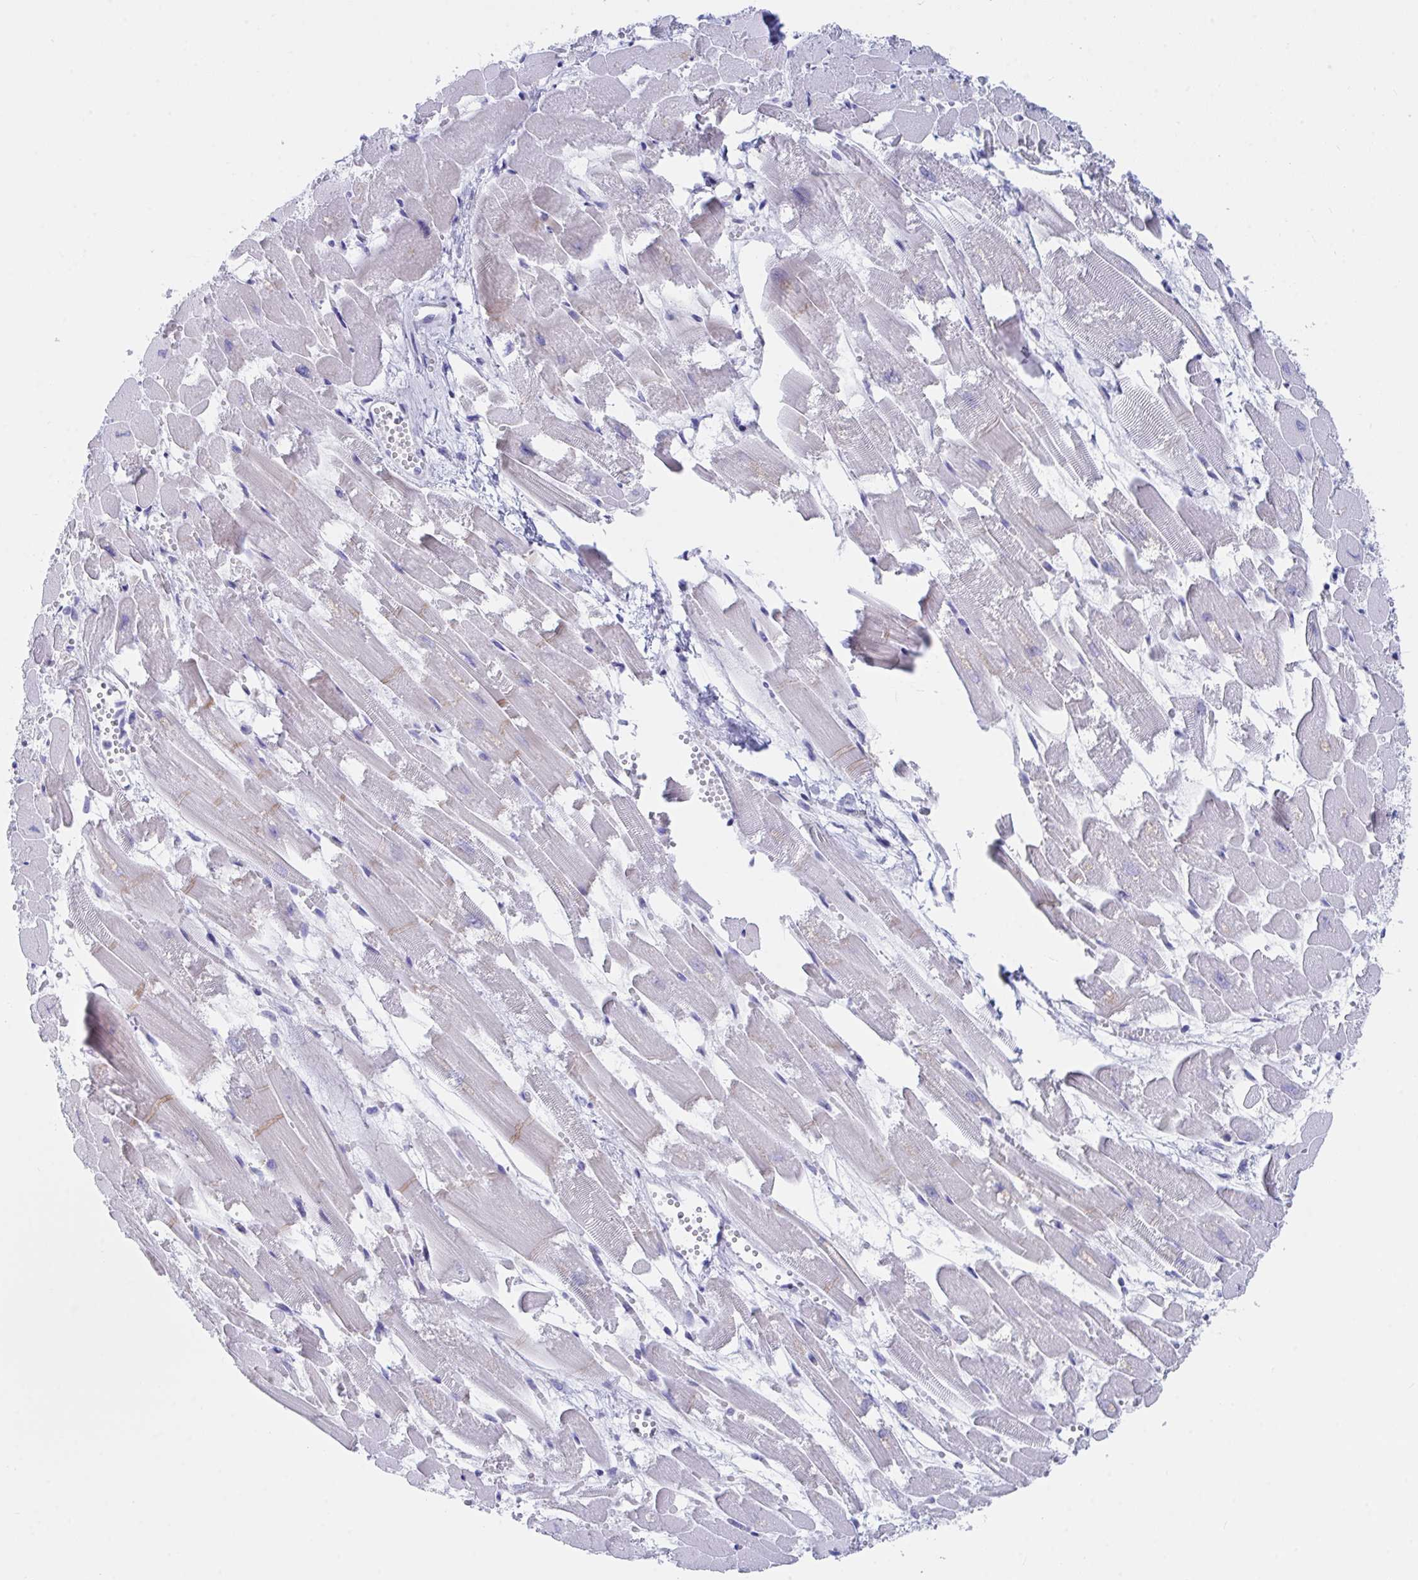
{"staining": {"intensity": "weak", "quantity": "25%-75%", "location": "cytoplasmic/membranous,nuclear"}, "tissue": "heart muscle", "cell_type": "Cardiomyocytes", "image_type": "normal", "snomed": [{"axis": "morphology", "description": "Normal tissue, NOS"}, {"axis": "topography", "description": "Heart"}], "caption": "Cardiomyocytes demonstrate weak cytoplasmic/membranous,nuclear positivity in about 25%-75% of cells in normal heart muscle.", "gene": "DAOA", "patient": {"sex": "female", "age": 52}}